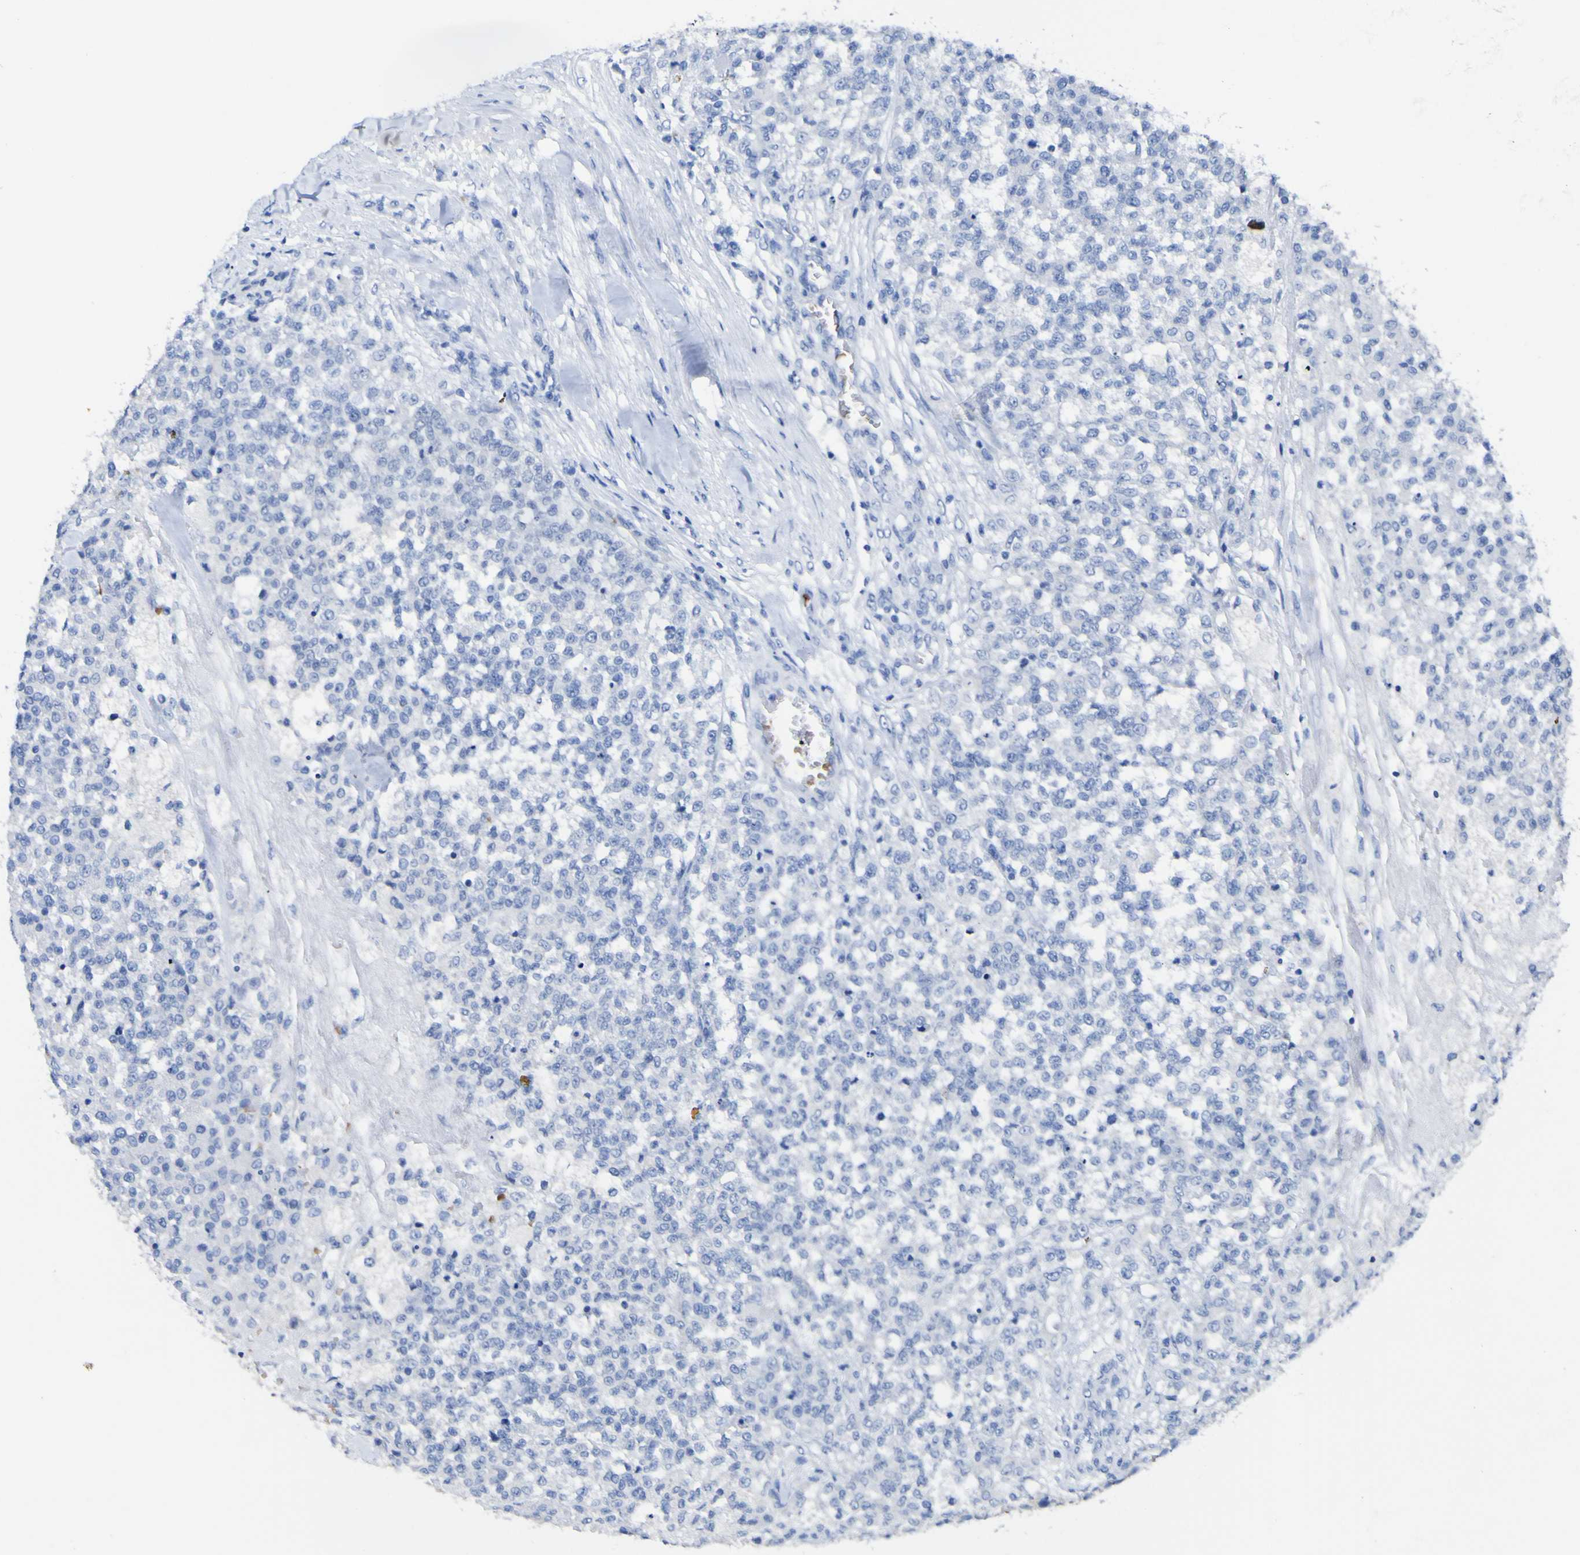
{"staining": {"intensity": "negative", "quantity": "none", "location": "none"}, "tissue": "testis cancer", "cell_type": "Tumor cells", "image_type": "cancer", "snomed": [{"axis": "morphology", "description": "Seminoma, NOS"}, {"axis": "topography", "description": "Testis"}], "caption": "DAB immunohistochemical staining of testis cancer displays no significant staining in tumor cells.", "gene": "GCM1", "patient": {"sex": "male", "age": 59}}